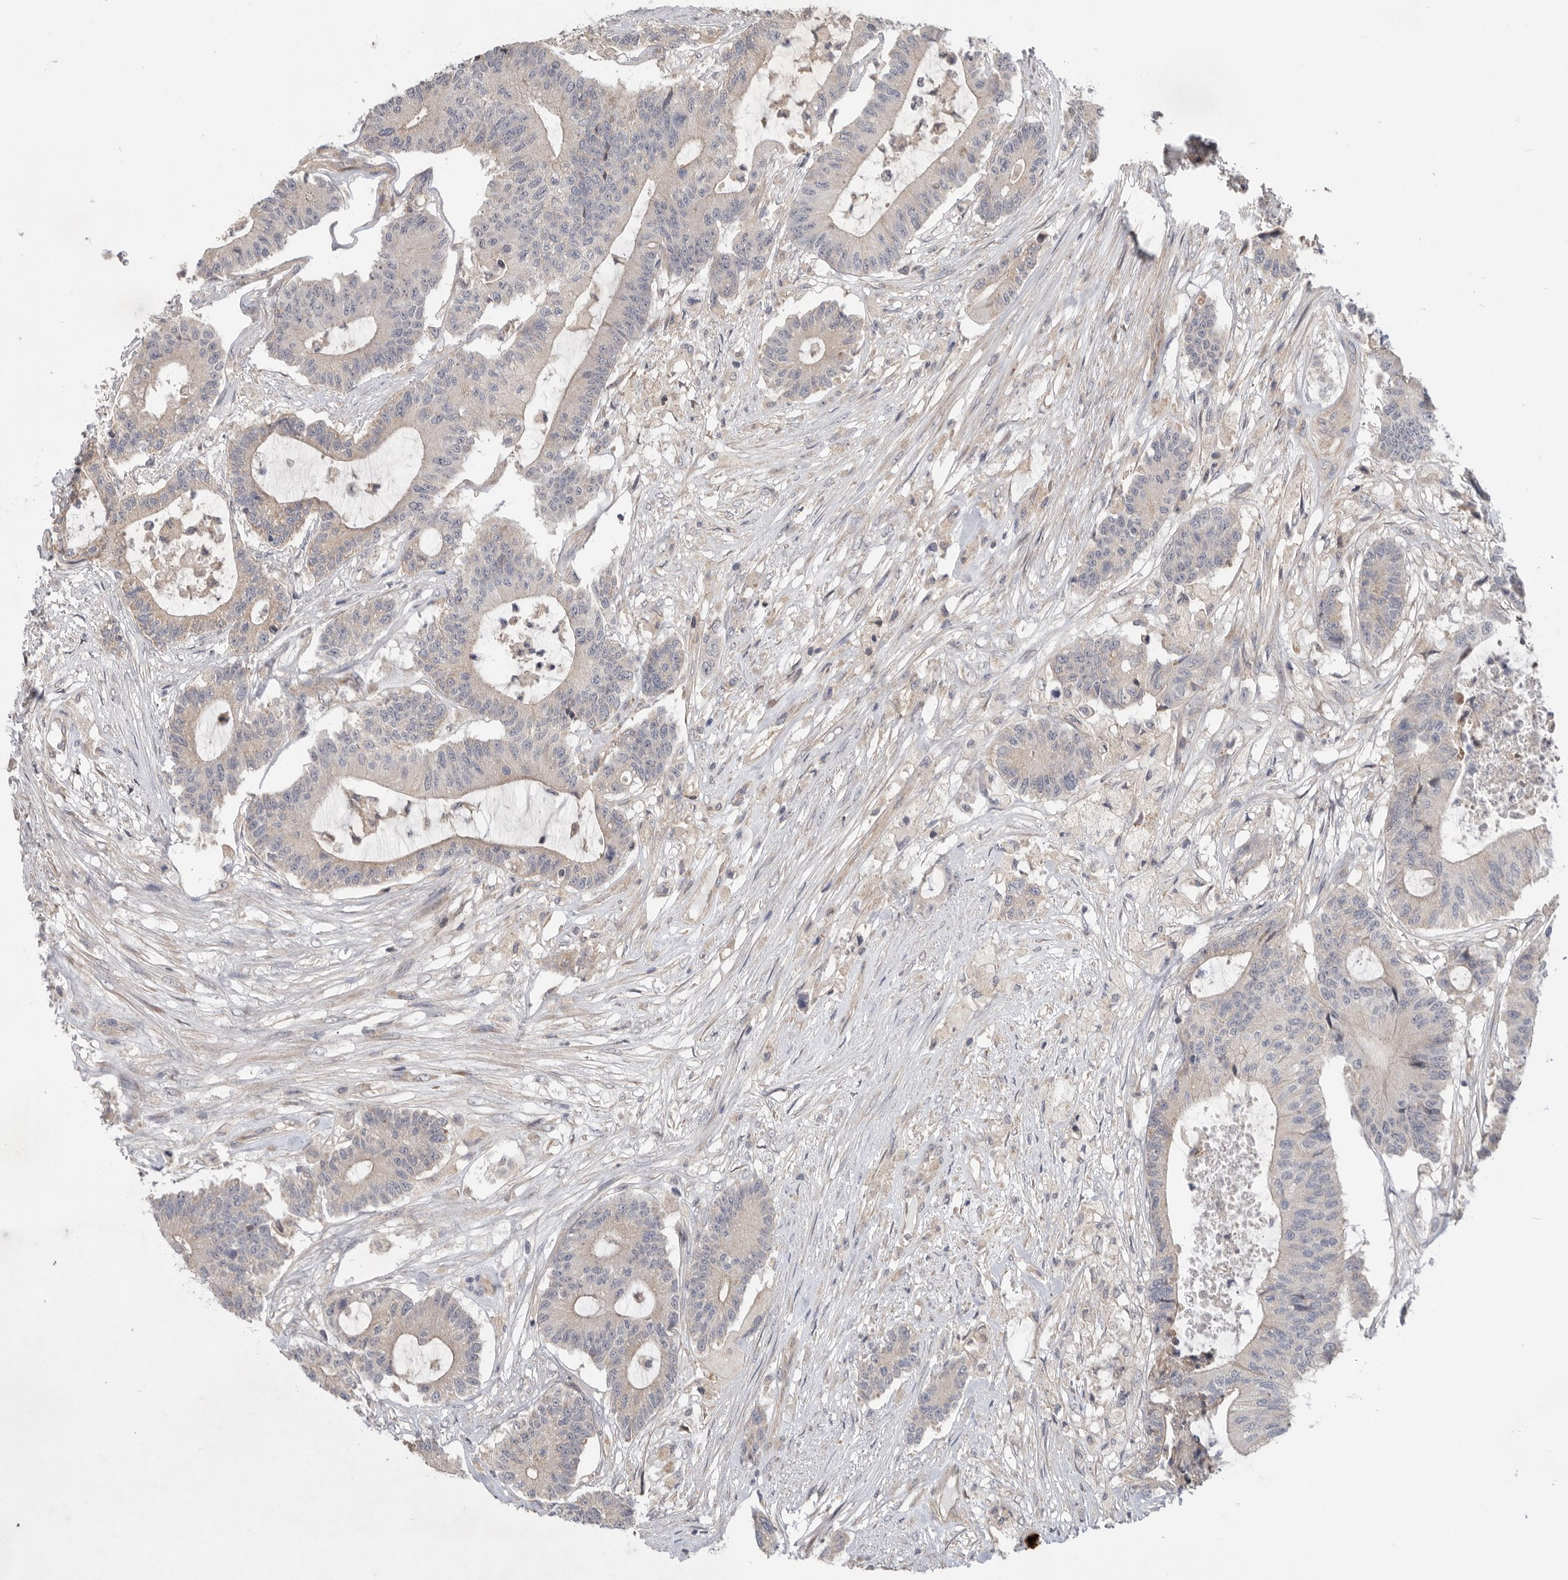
{"staining": {"intensity": "weak", "quantity": "<25%", "location": "cytoplasmic/membranous"}, "tissue": "colorectal cancer", "cell_type": "Tumor cells", "image_type": "cancer", "snomed": [{"axis": "morphology", "description": "Adenocarcinoma, NOS"}, {"axis": "topography", "description": "Colon"}], "caption": "The histopathology image shows no staining of tumor cells in colorectal adenocarcinoma.", "gene": "MTFR1L", "patient": {"sex": "female", "age": 84}}